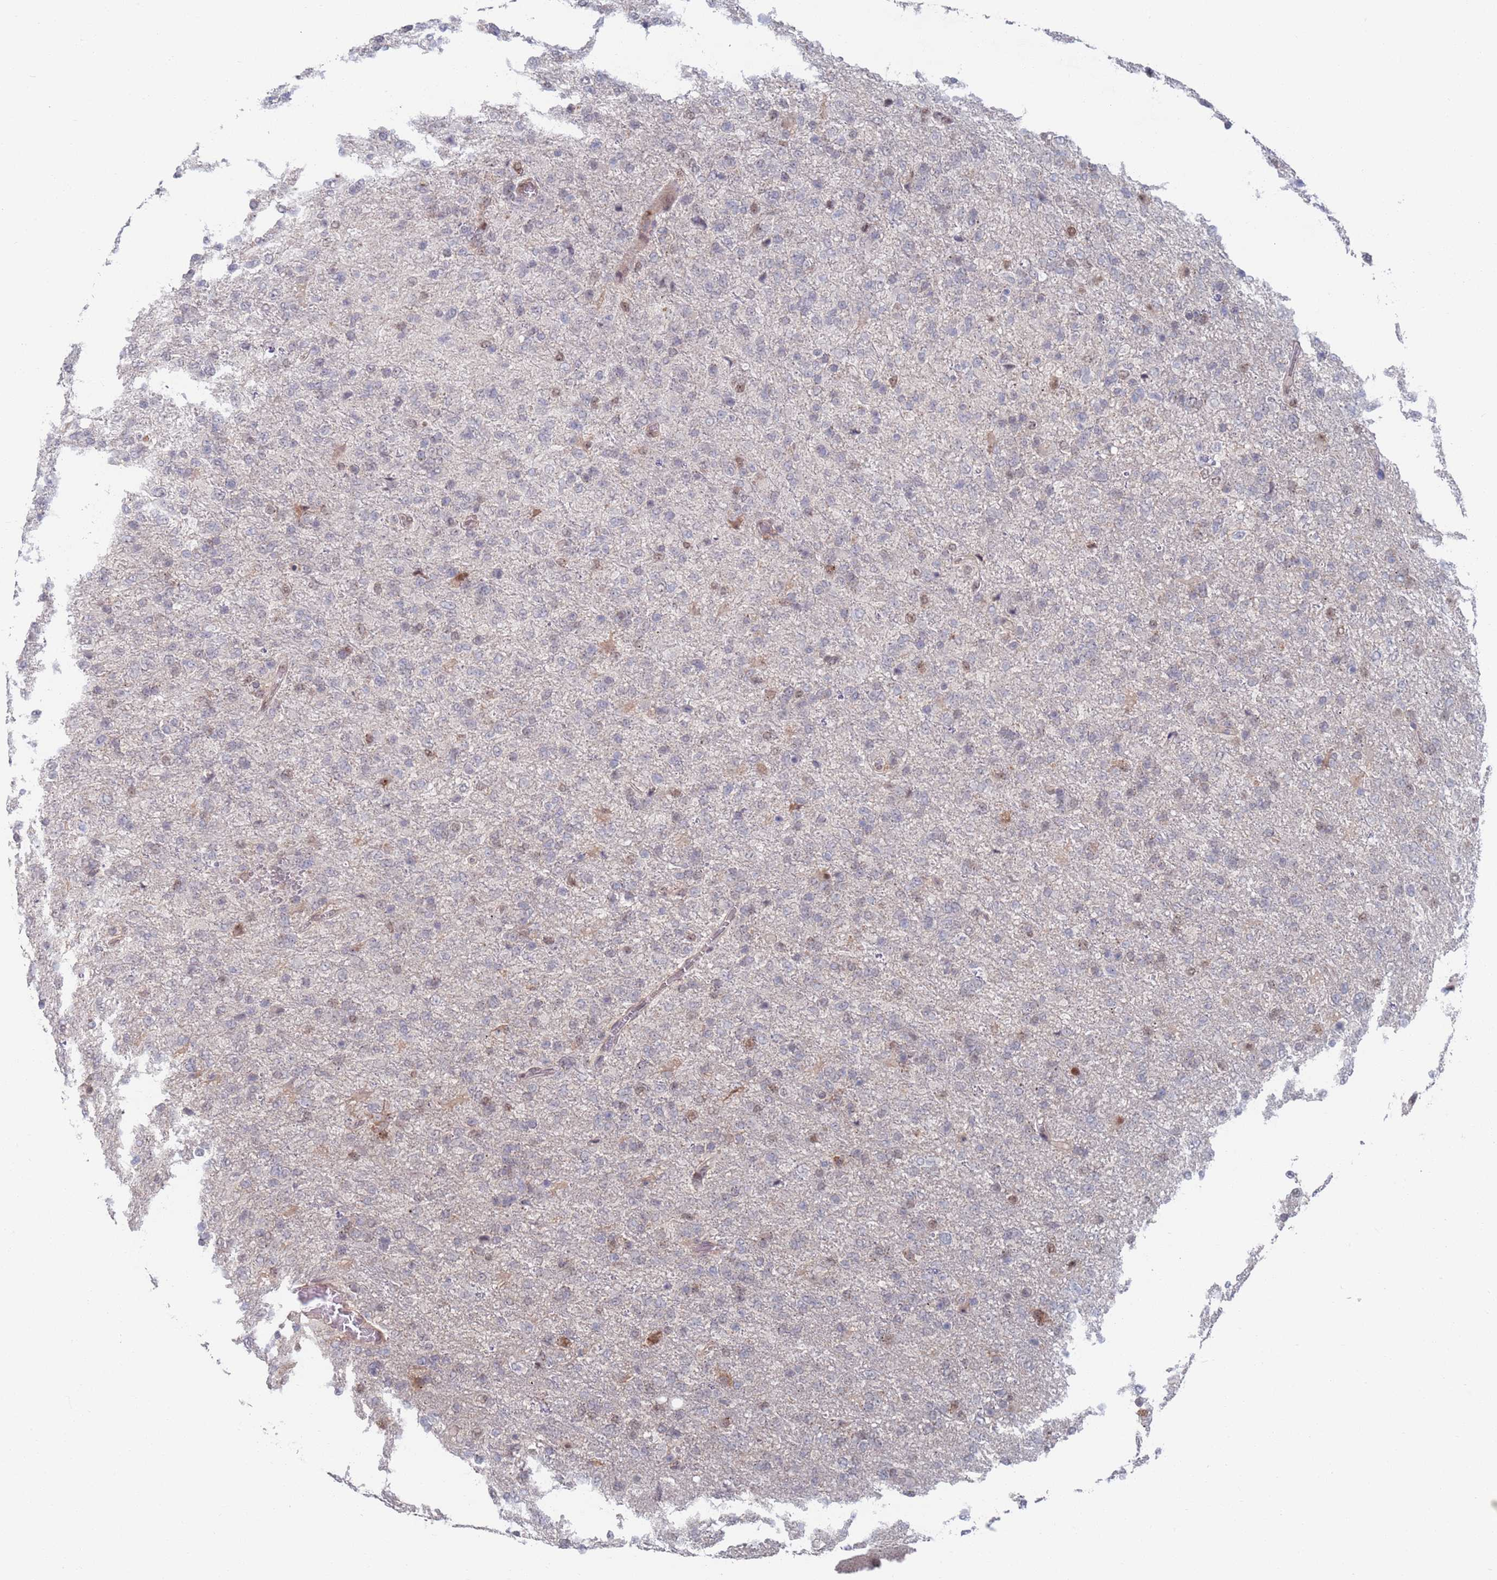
{"staining": {"intensity": "negative", "quantity": "none", "location": "none"}, "tissue": "glioma", "cell_type": "Tumor cells", "image_type": "cancer", "snomed": [{"axis": "morphology", "description": "Glioma, malignant, High grade"}, {"axis": "topography", "description": "Brain"}], "caption": "Immunohistochemical staining of human glioma demonstrates no significant positivity in tumor cells.", "gene": "RPP25", "patient": {"sex": "female", "age": 74}}